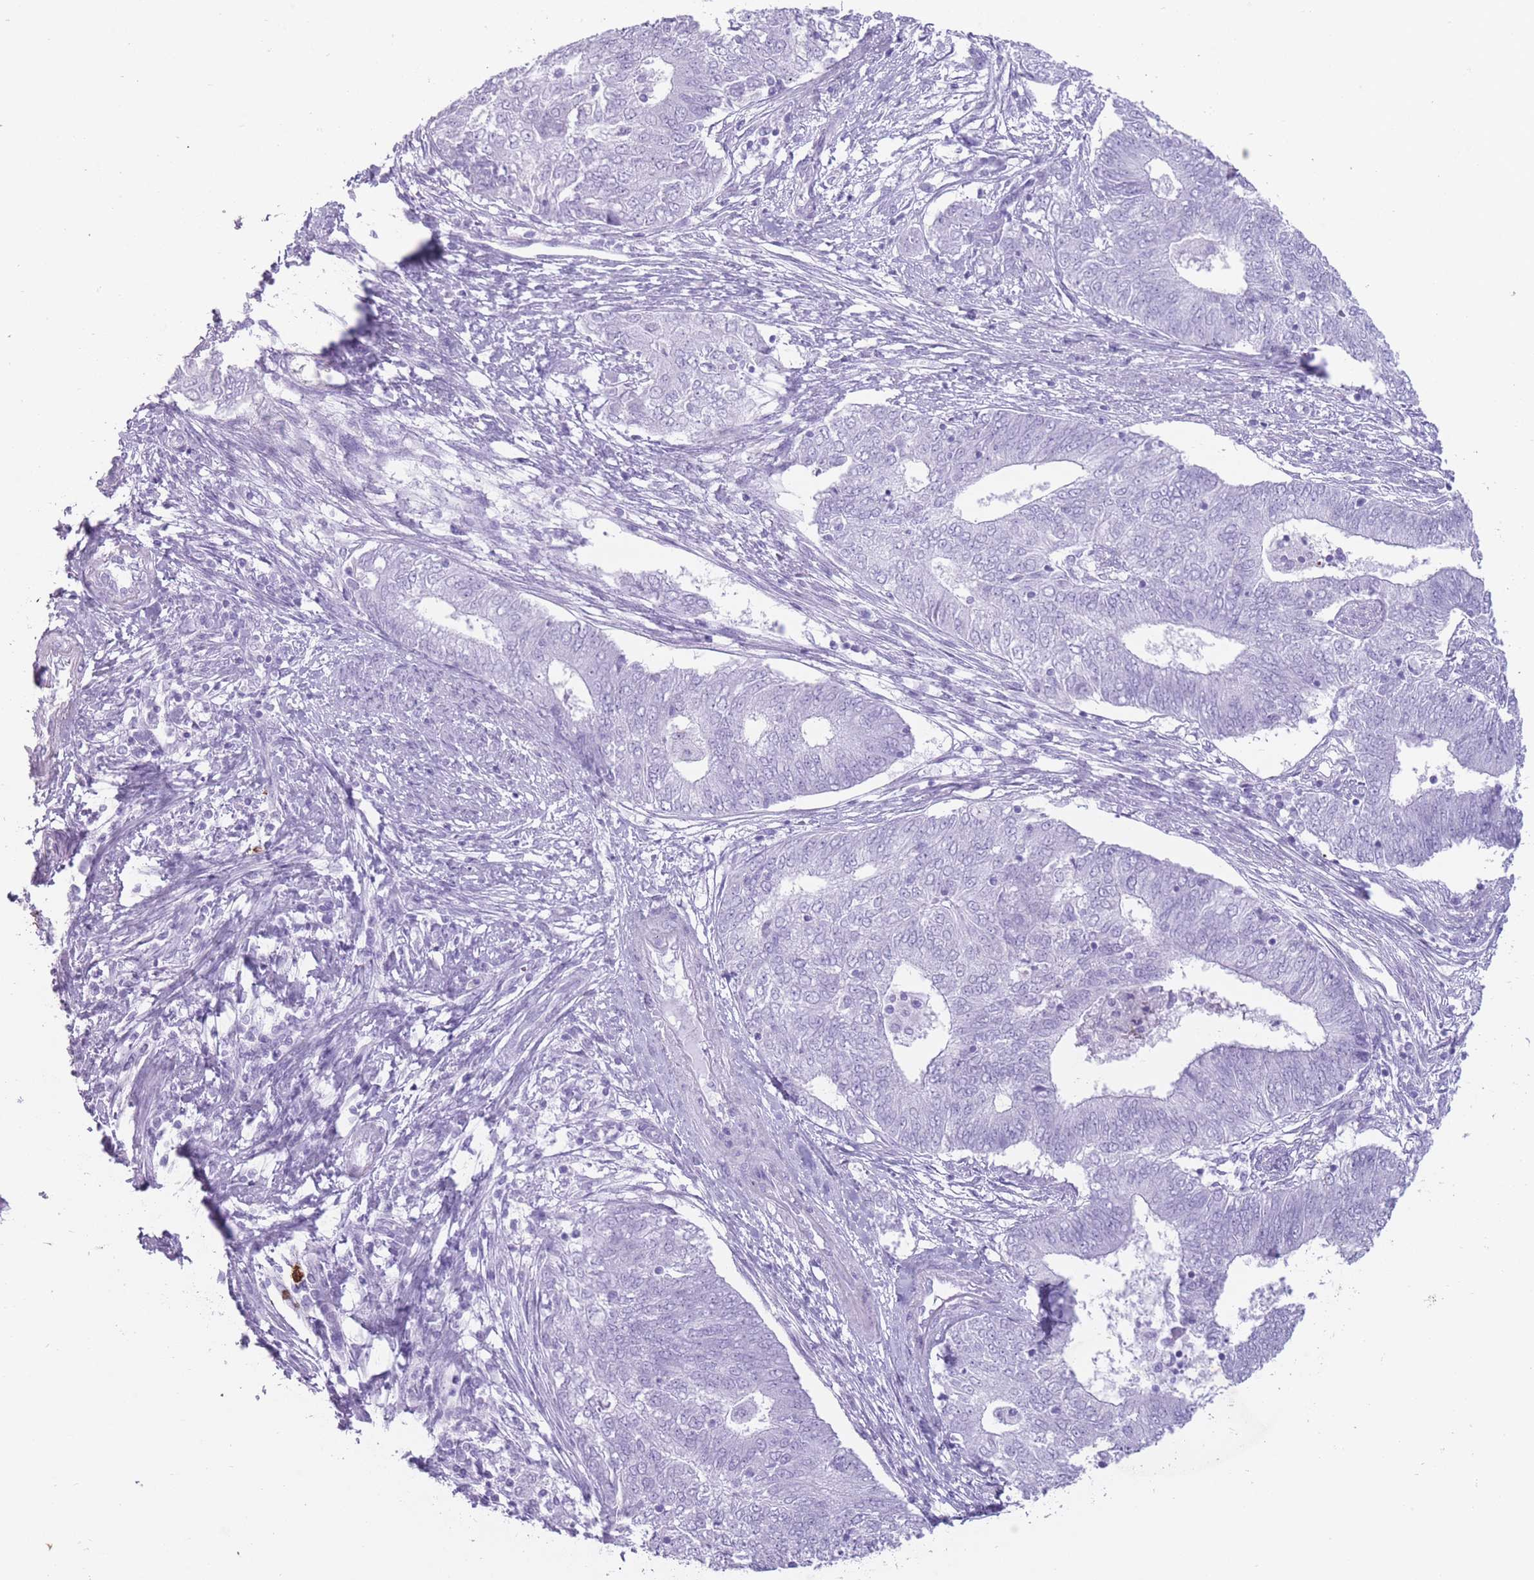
{"staining": {"intensity": "negative", "quantity": "none", "location": "none"}, "tissue": "endometrial cancer", "cell_type": "Tumor cells", "image_type": "cancer", "snomed": [{"axis": "morphology", "description": "Adenocarcinoma, NOS"}, {"axis": "topography", "description": "Endometrium"}], "caption": "Endometrial cancer (adenocarcinoma) was stained to show a protein in brown. There is no significant expression in tumor cells.", "gene": "OR4F21", "patient": {"sex": "female", "age": 62}}